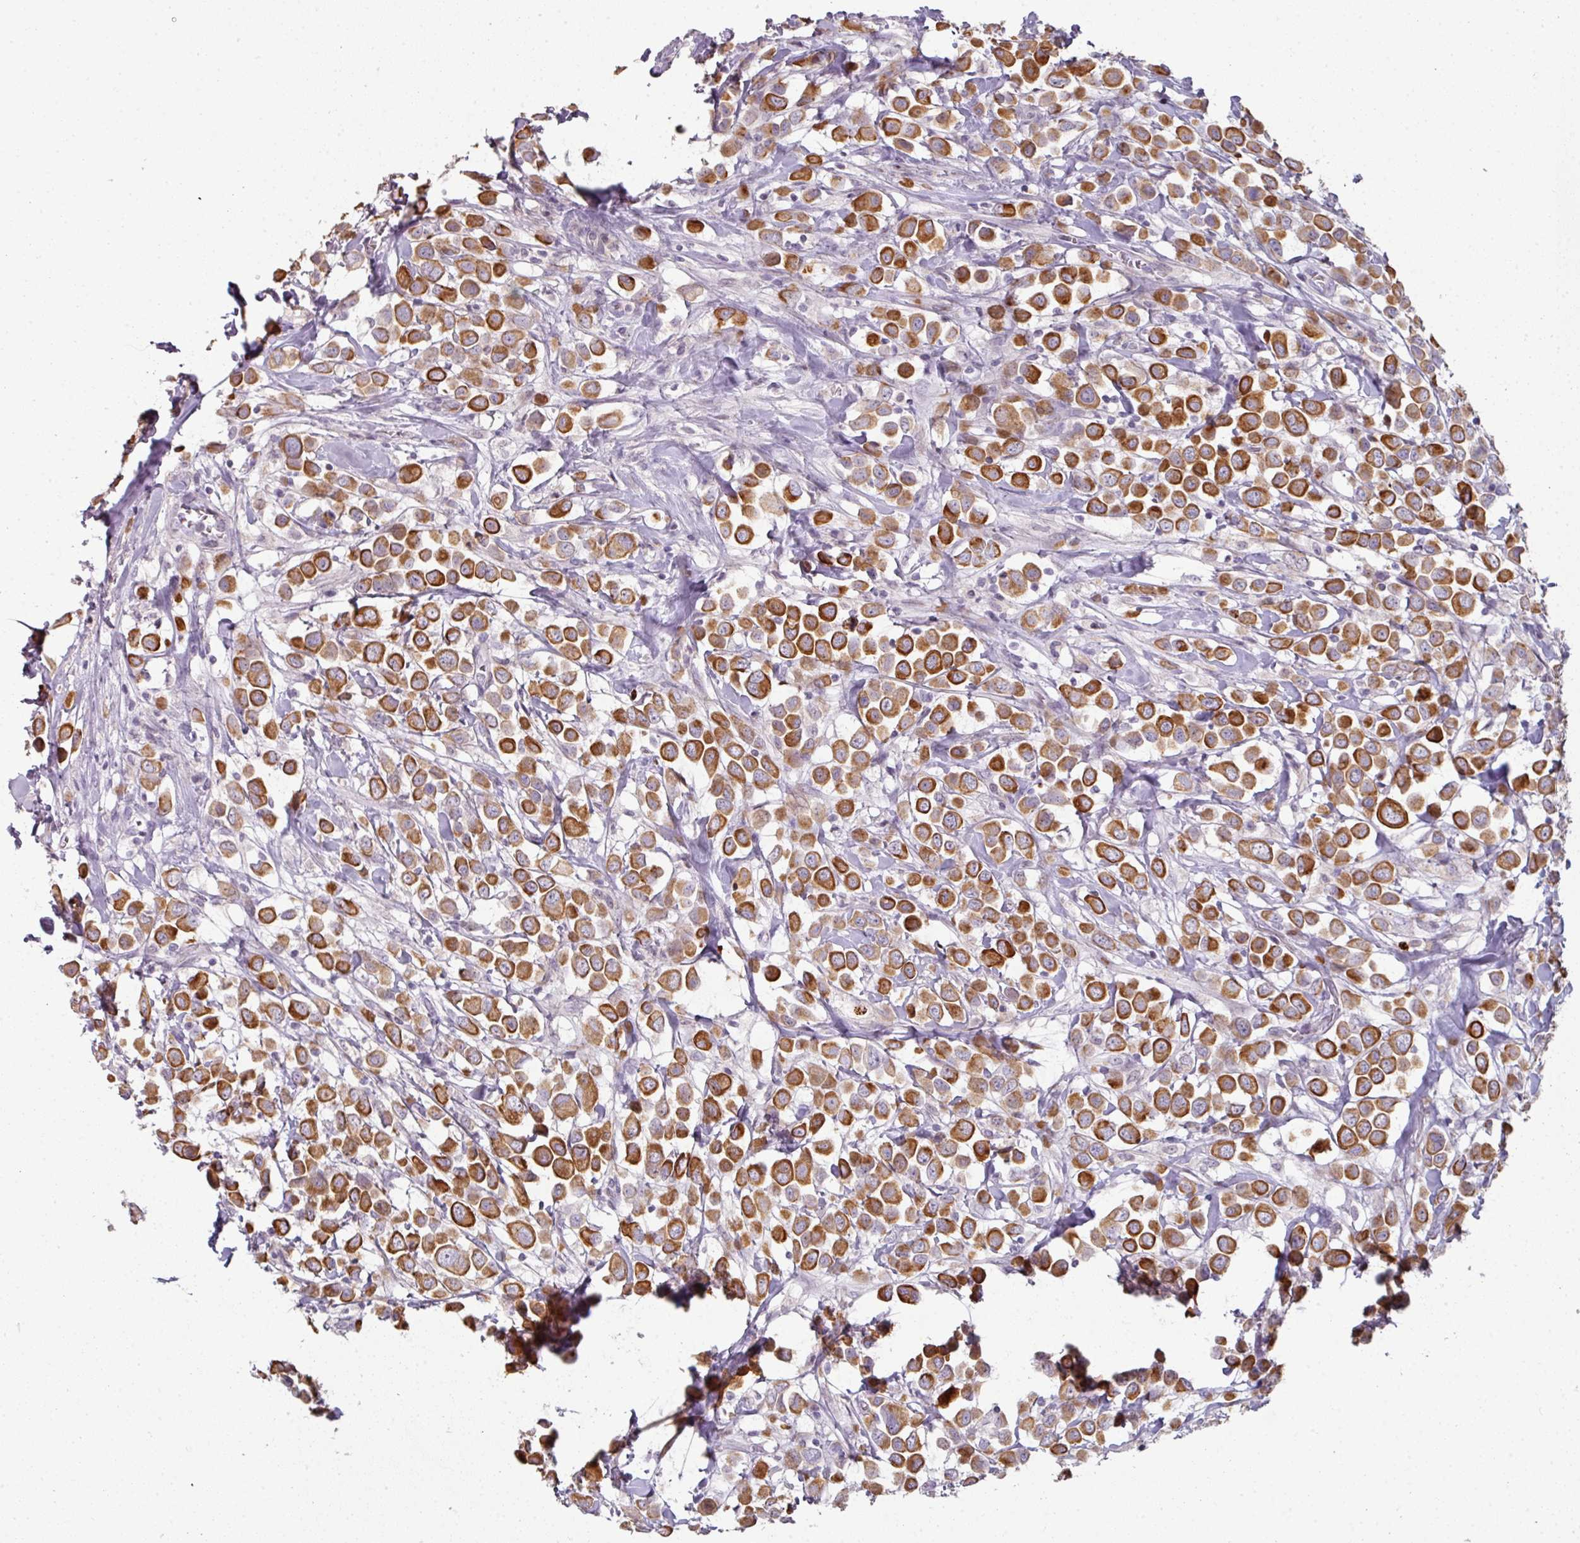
{"staining": {"intensity": "strong", "quantity": ">75%", "location": "cytoplasmic/membranous"}, "tissue": "breast cancer", "cell_type": "Tumor cells", "image_type": "cancer", "snomed": [{"axis": "morphology", "description": "Duct carcinoma"}, {"axis": "topography", "description": "Breast"}], "caption": "Protein staining reveals strong cytoplasmic/membranous positivity in about >75% of tumor cells in invasive ductal carcinoma (breast).", "gene": "GTF2H3", "patient": {"sex": "female", "age": 61}}